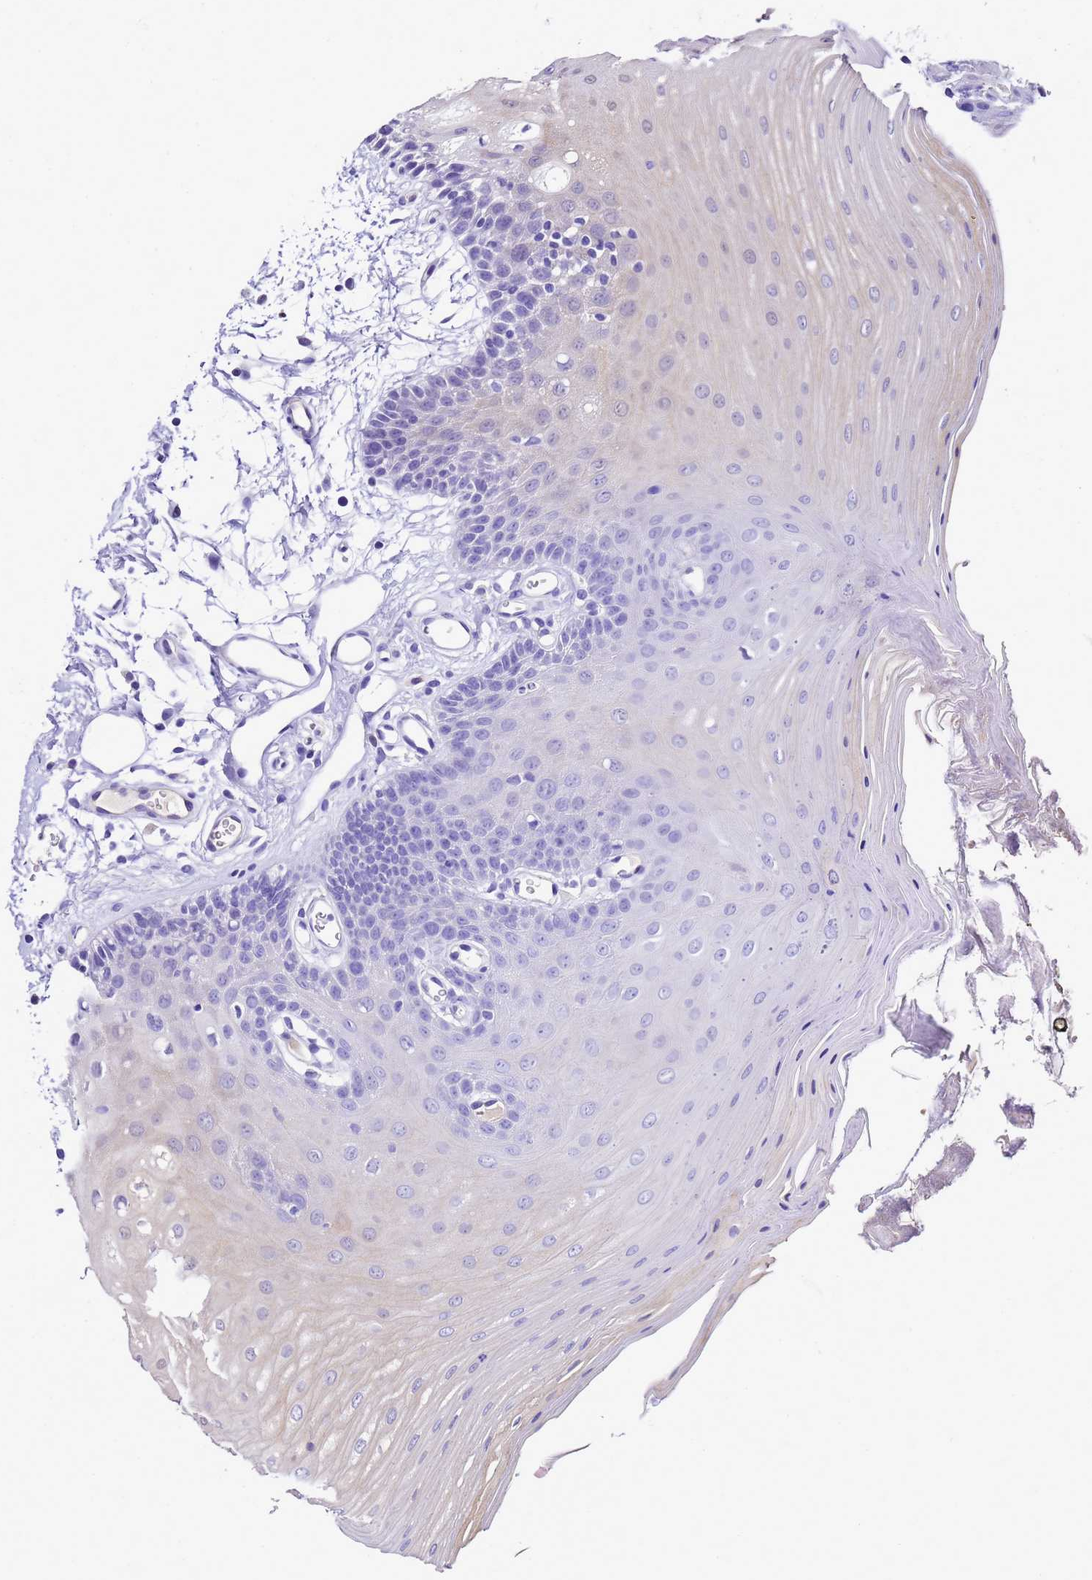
{"staining": {"intensity": "negative", "quantity": "none", "location": "none"}, "tissue": "oral mucosa", "cell_type": "Squamous epithelial cells", "image_type": "normal", "snomed": [{"axis": "morphology", "description": "Normal tissue, NOS"}, {"axis": "topography", "description": "Oral tissue"}, {"axis": "topography", "description": "Tounge, NOS"}], "caption": "The photomicrograph demonstrates no staining of squamous epithelial cells in benign oral mucosa. (IHC, brightfield microscopy, high magnification).", "gene": "UGT2A1", "patient": {"sex": "female", "age": 73}}